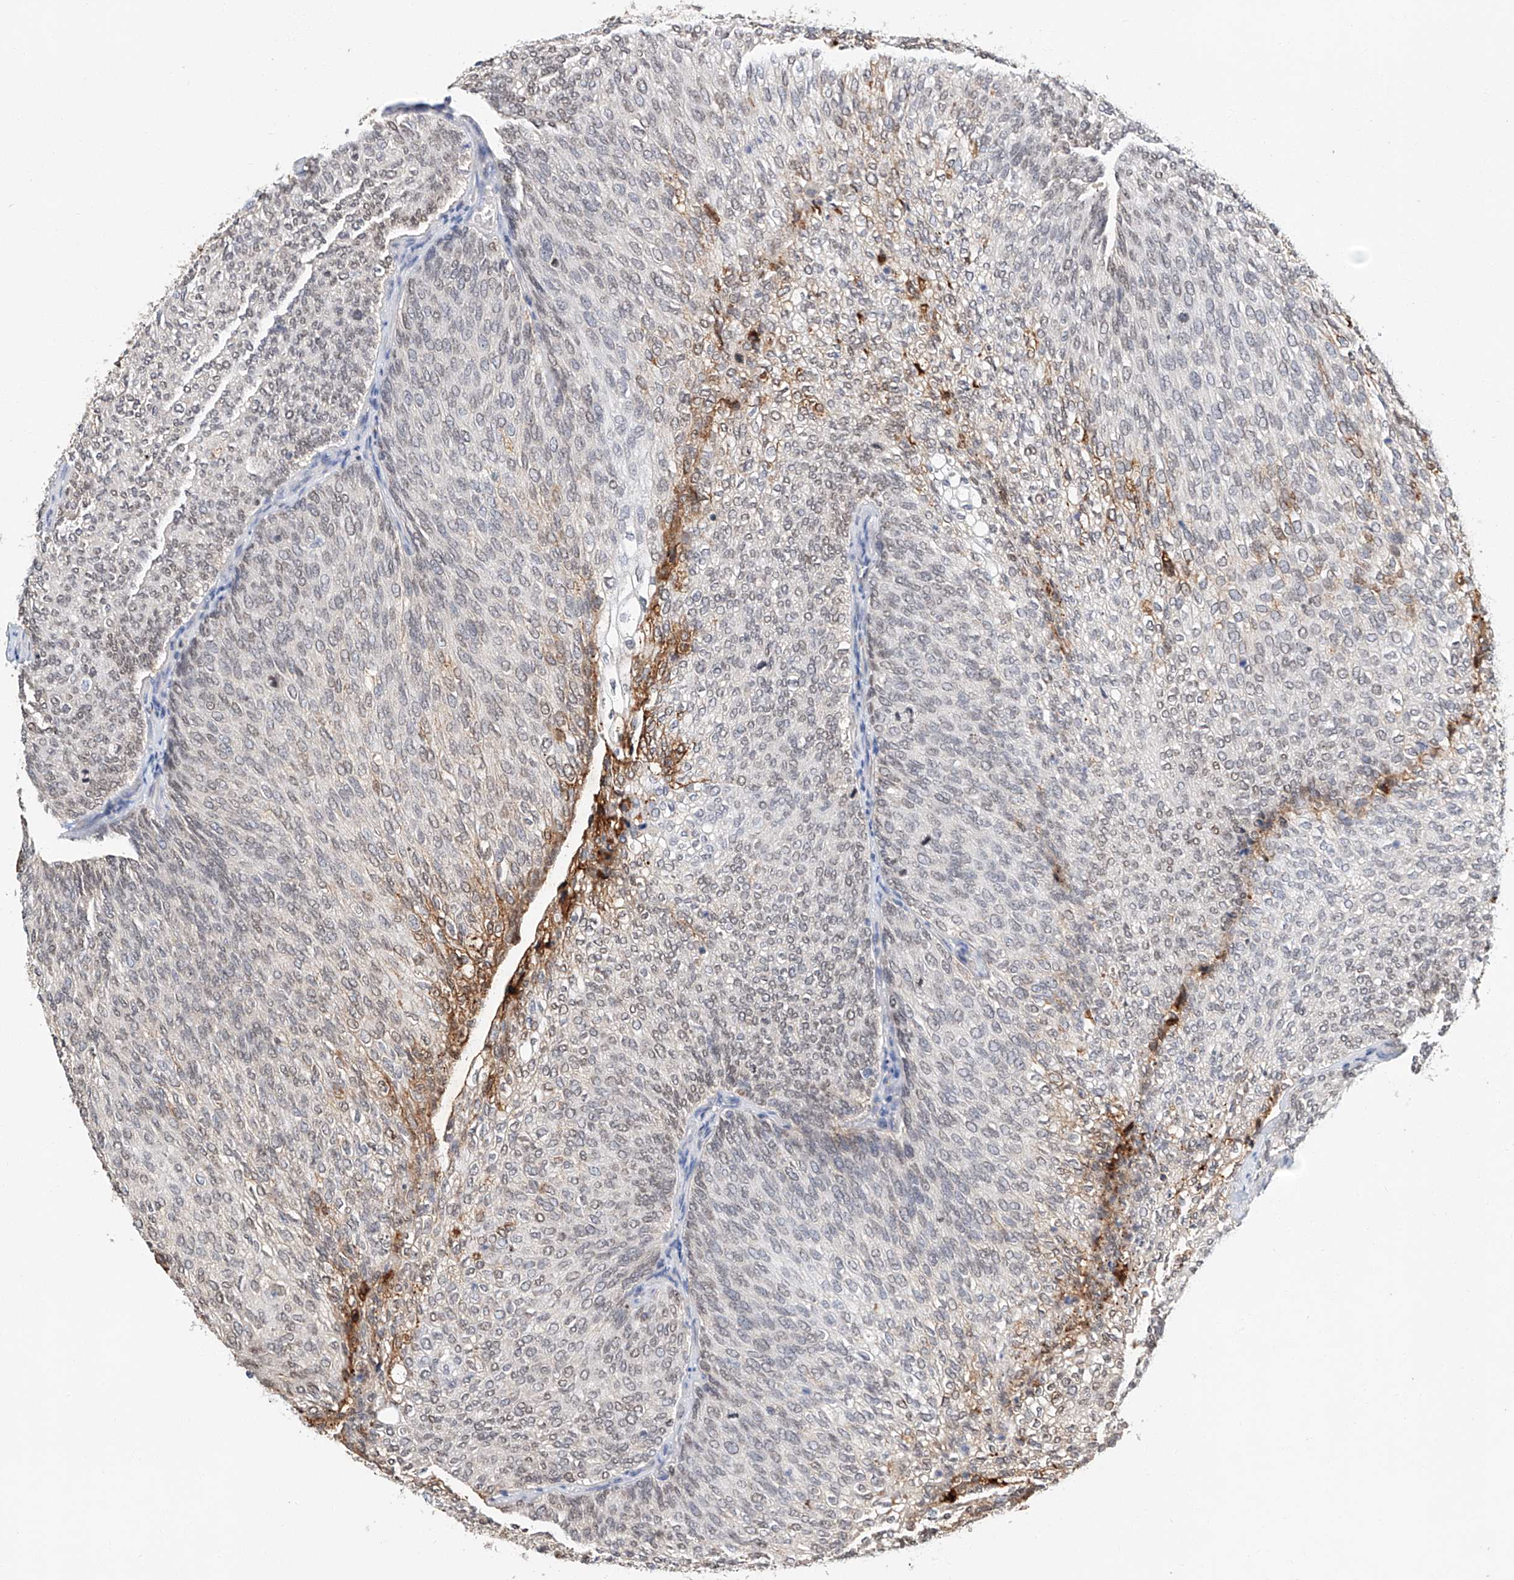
{"staining": {"intensity": "weak", "quantity": "25%-75%", "location": "cytoplasmic/membranous,nuclear"}, "tissue": "urothelial cancer", "cell_type": "Tumor cells", "image_type": "cancer", "snomed": [{"axis": "morphology", "description": "Urothelial carcinoma, Low grade"}, {"axis": "topography", "description": "Urinary bladder"}], "caption": "A photomicrograph of human low-grade urothelial carcinoma stained for a protein shows weak cytoplasmic/membranous and nuclear brown staining in tumor cells. Nuclei are stained in blue.", "gene": "CTDP1", "patient": {"sex": "female", "age": 79}}